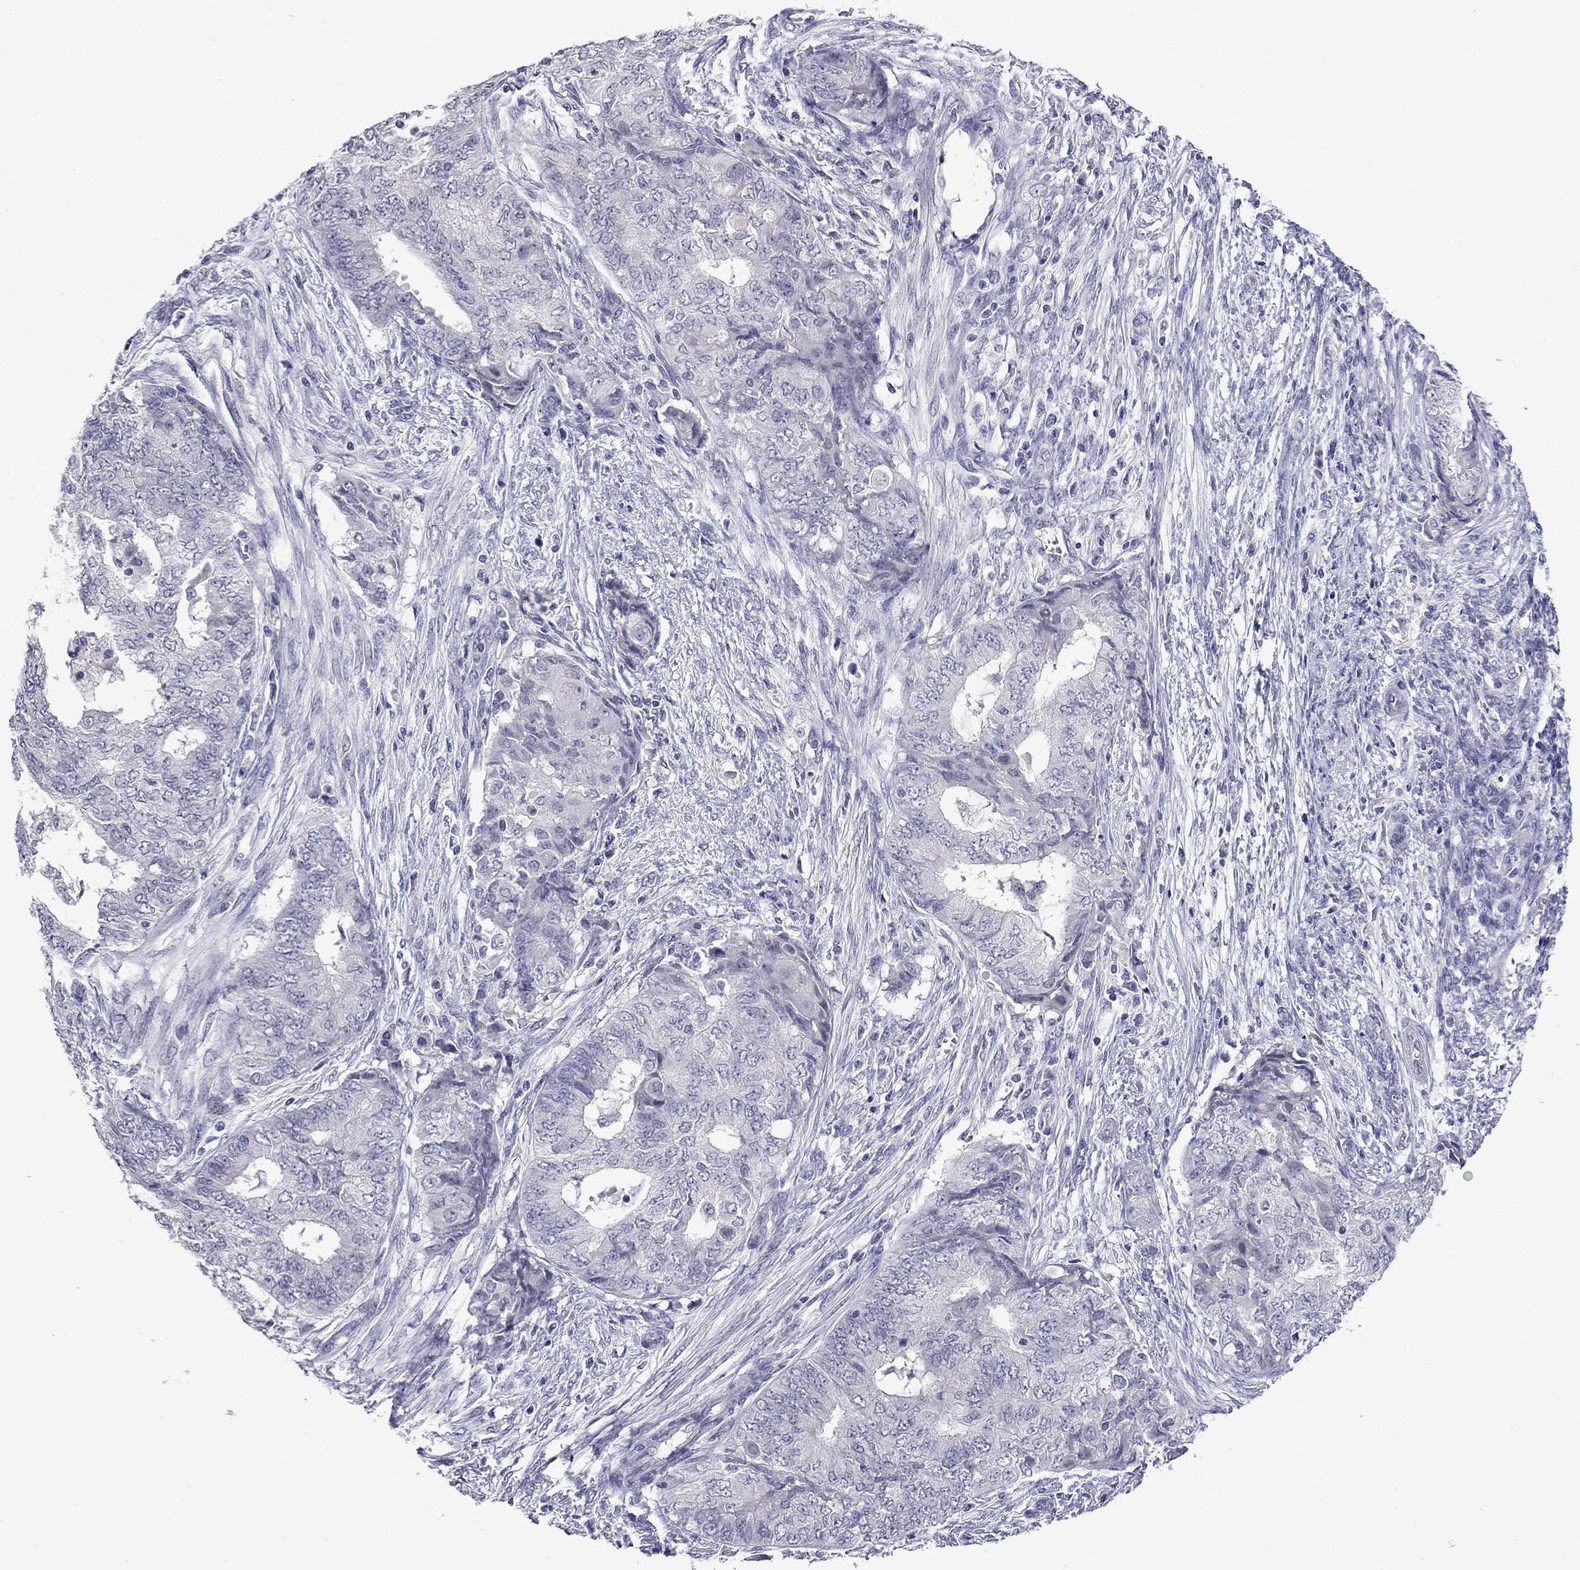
{"staining": {"intensity": "negative", "quantity": "none", "location": "none"}, "tissue": "endometrial cancer", "cell_type": "Tumor cells", "image_type": "cancer", "snomed": [{"axis": "morphology", "description": "Adenocarcinoma, NOS"}, {"axis": "topography", "description": "Endometrium"}], "caption": "There is no significant expression in tumor cells of endometrial adenocarcinoma. Brightfield microscopy of IHC stained with DAB (brown) and hematoxylin (blue), captured at high magnification.", "gene": "STAR", "patient": {"sex": "female", "age": 62}}